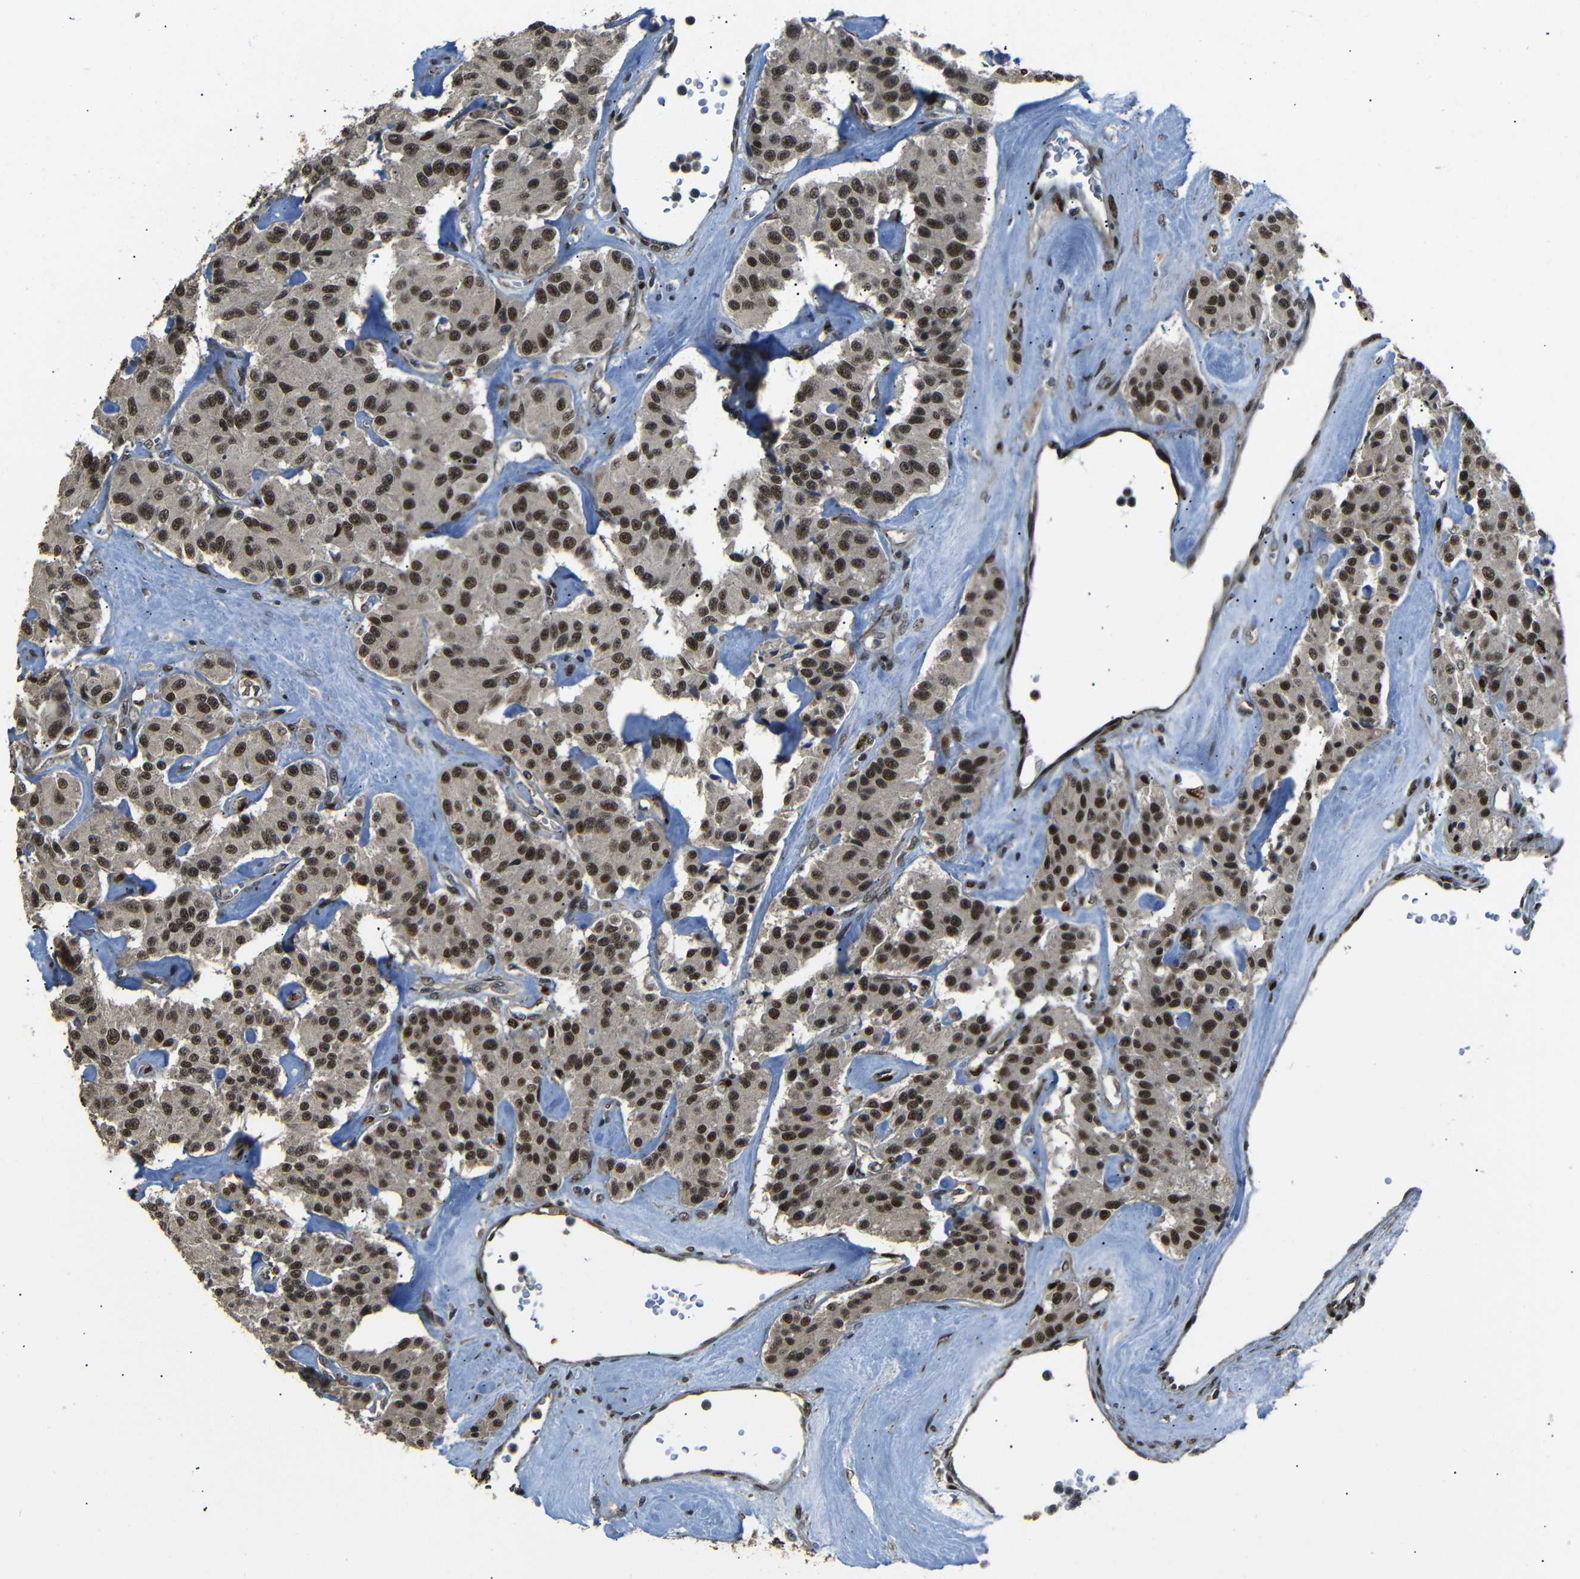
{"staining": {"intensity": "strong", "quantity": ">75%", "location": "cytoplasmic/membranous,nuclear"}, "tissue": "carcinoid", "cell_type": "Tumor cells", "image_type": "cancer", "snomed": [{"axis": "morphology", "description": "Carcinoid, malignant, NOS"}, {"axis": "topography", "description": "Pancreas"}], "caption": "Protein expression analysis of human malignant carcinoid reveals strong cytoplasmic/membranous and nuclear positivity in approximately >75% of tumor cells. (brown staining indicates protein expression, while blue staining denotes nuclei).", "gene": "TBX2", "patient": {"sex": "male", "age": 41}}